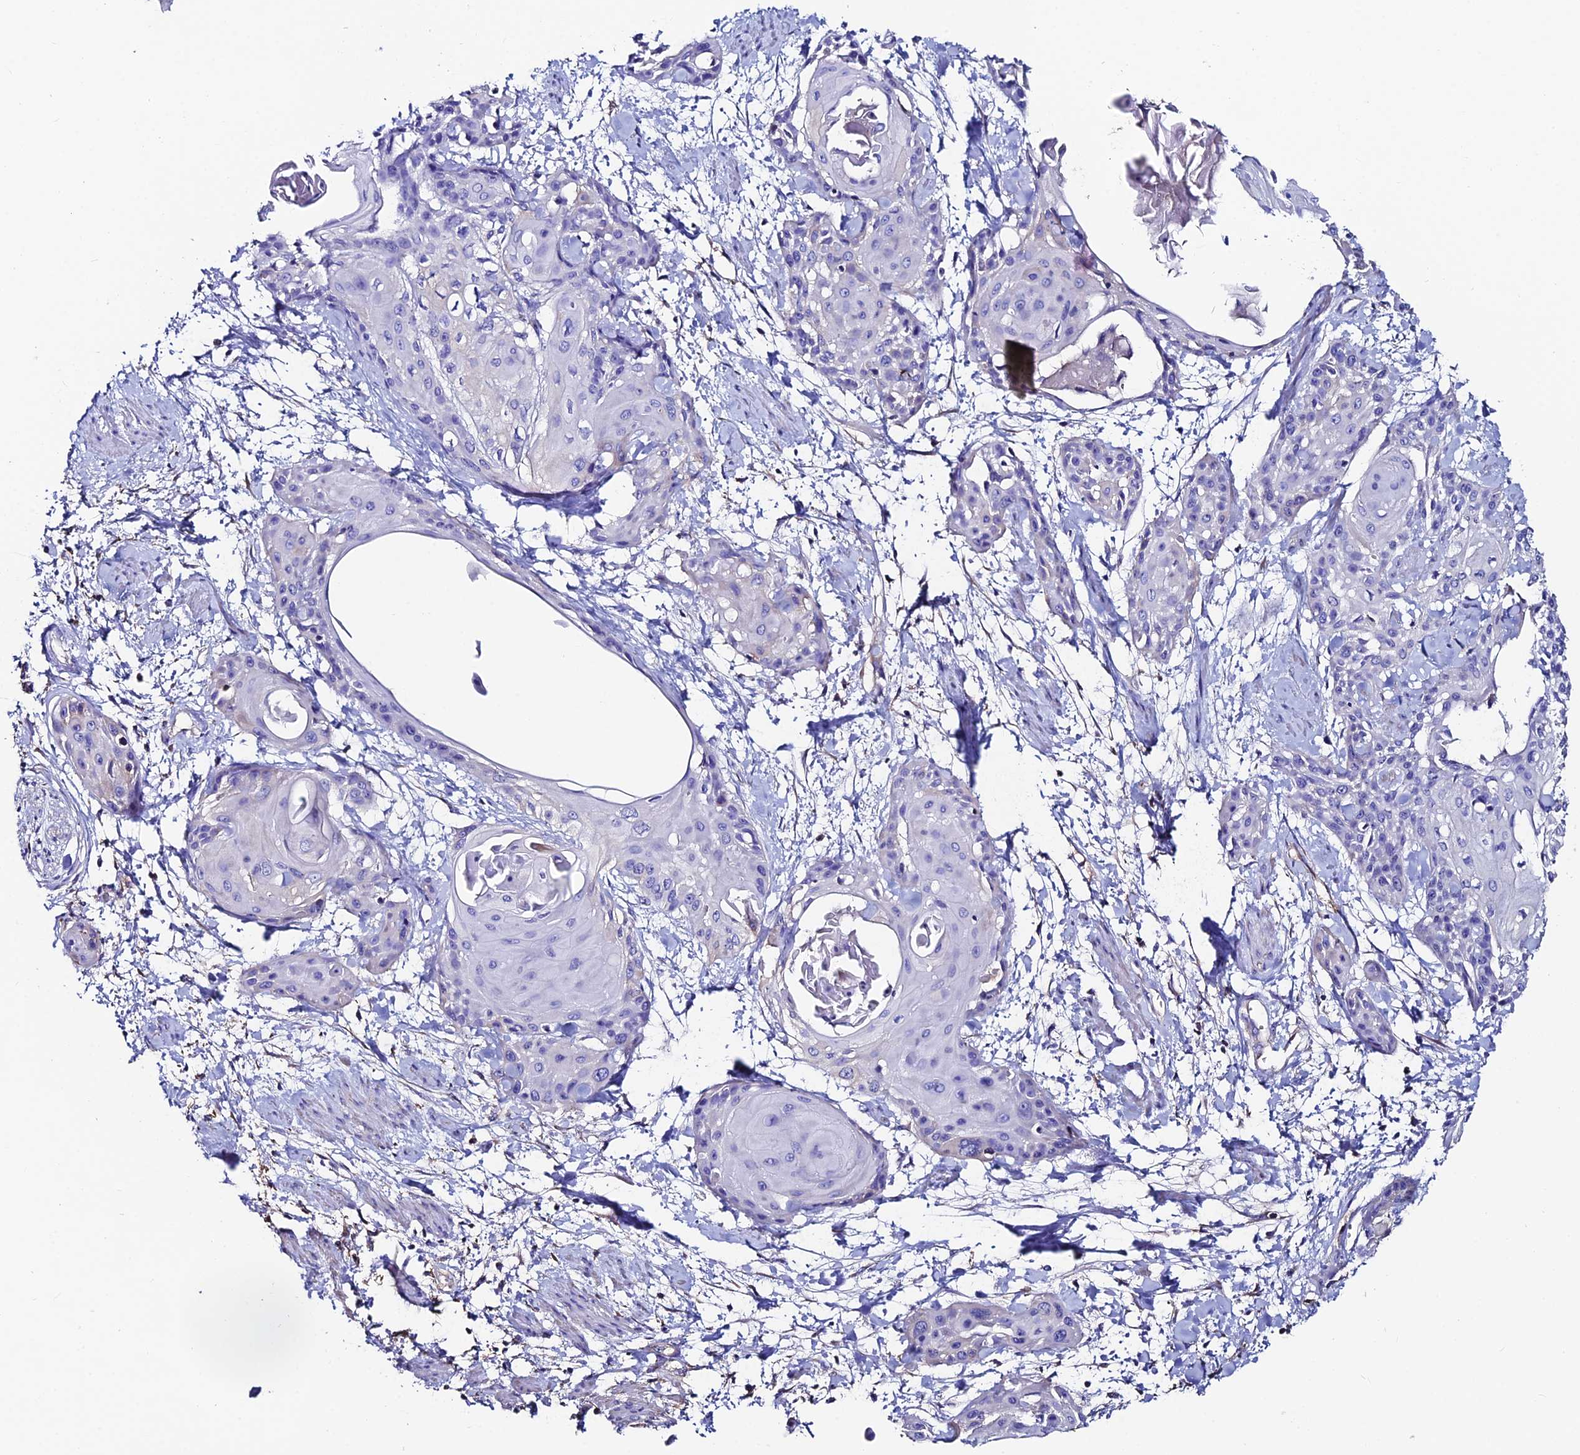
{"staining": {"intensity": "negative", "quantity": "none", "location": "none"}, "tissue": "cervical cancer", "cell_type": "Tumor cells", "image_type": "cancer", "snomed": [{"axis": "morphology", "description": "Squamous cell carcinoma, NOS"}, {"axis": "topography", "description": "Cervix"}], "caption": "The image shows no significant expression in tumor cells of cervical squamous cell carcinoma. (IHC, brightfield microscopy, high magnification).", "gene": "SLC25A16", "patient": {"sex": "female", "age": 57}}